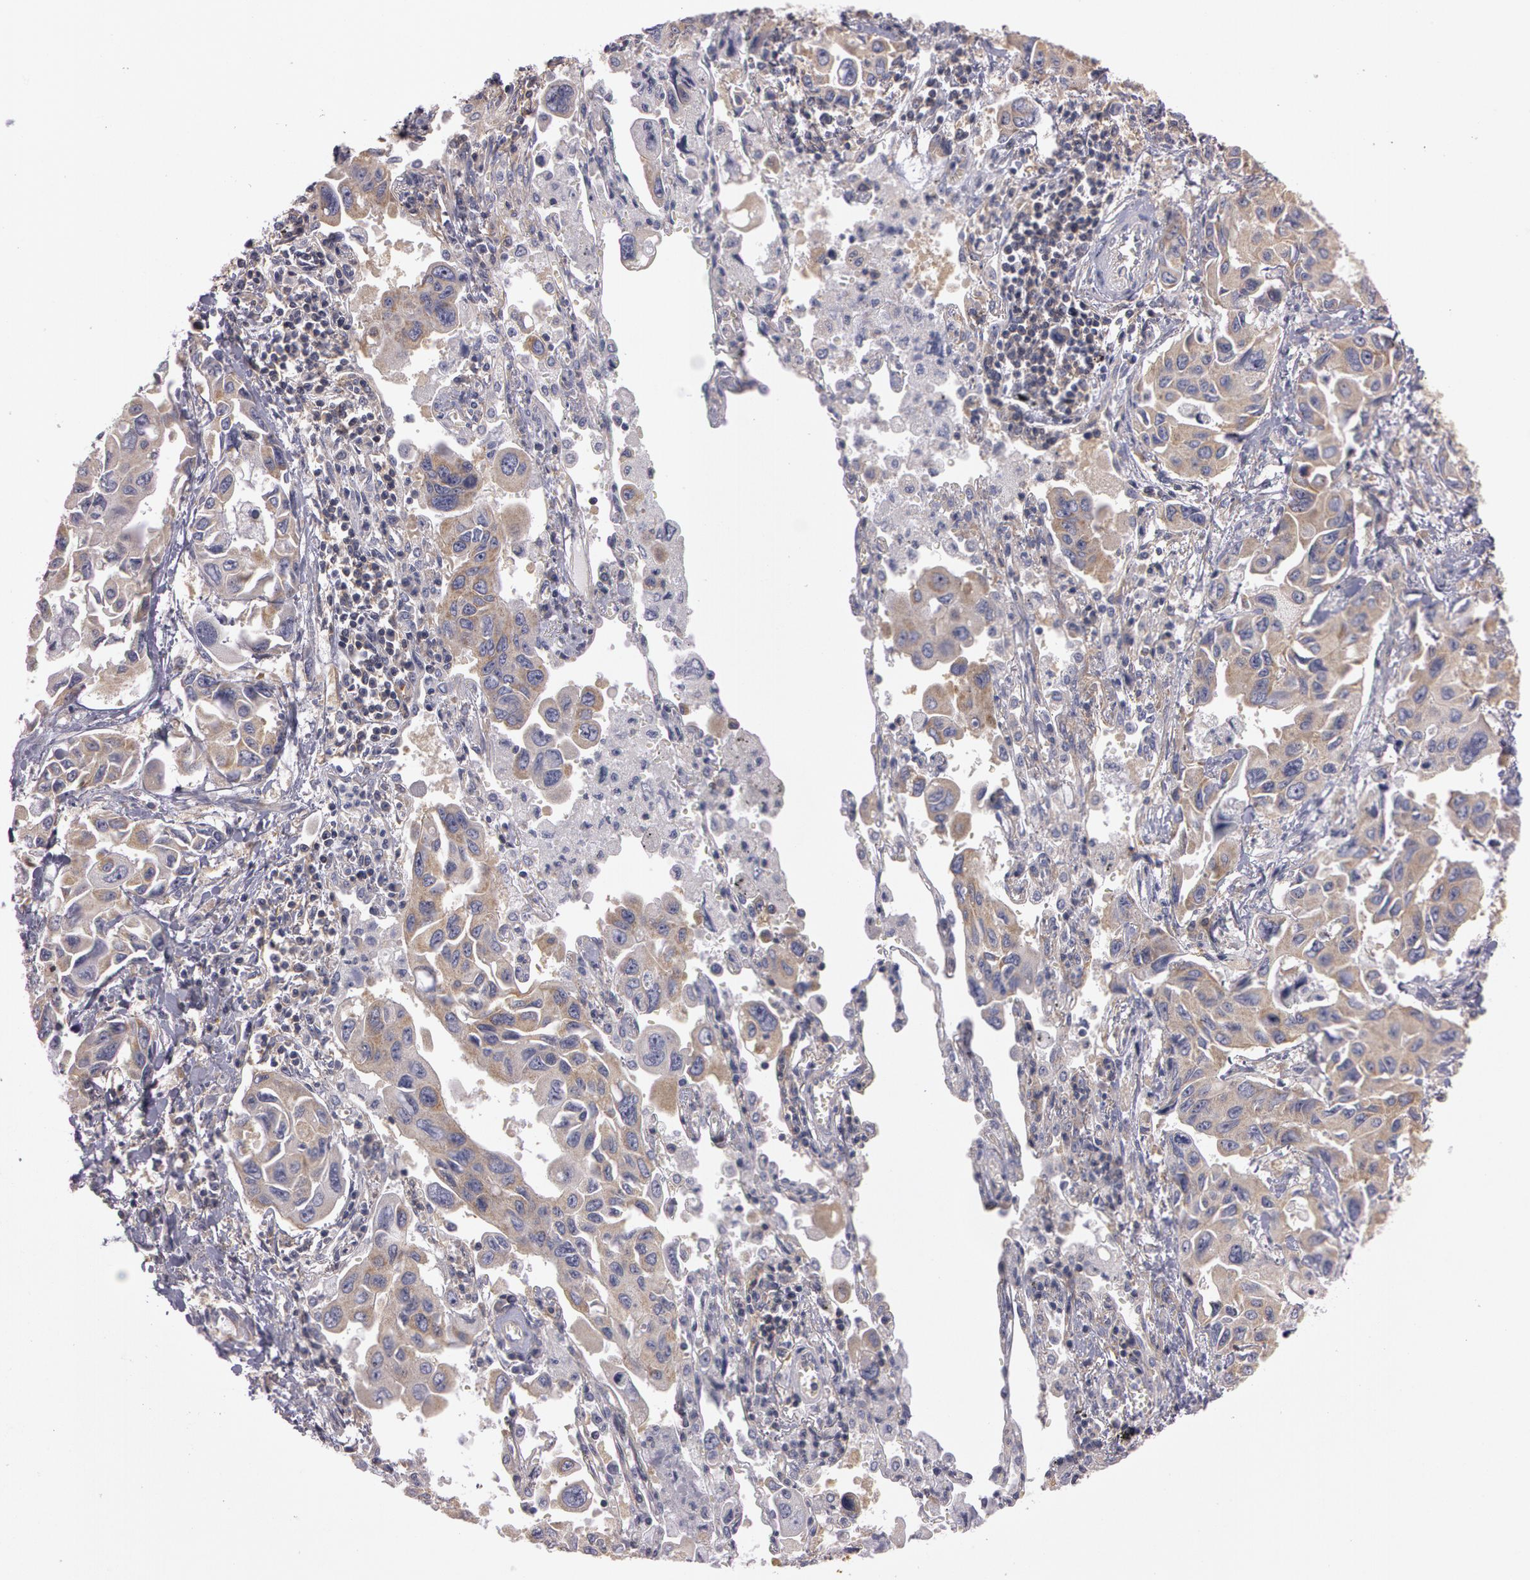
{"staining": {"intensity": "moderate", "quantity": ">75%", "location": "cytoplasmic/membranous"}, "tissue": "lung cancer", "cell_type": "Tumor cells", "image_type": "cancer", "snomed": [{"axis": "morphology", "description": "Adenocarcinoma, NOS"}, {"axis": "topography", "description": "Lung"}], "caption": "Human lung adenocarcinoma stained for a protein (brown) shows moderate cytoplasmic/membranous positive expression in approximately >75% of tumor cells.", "gene": "NEK9", "patient": {"sex": "male", "age": 64}}